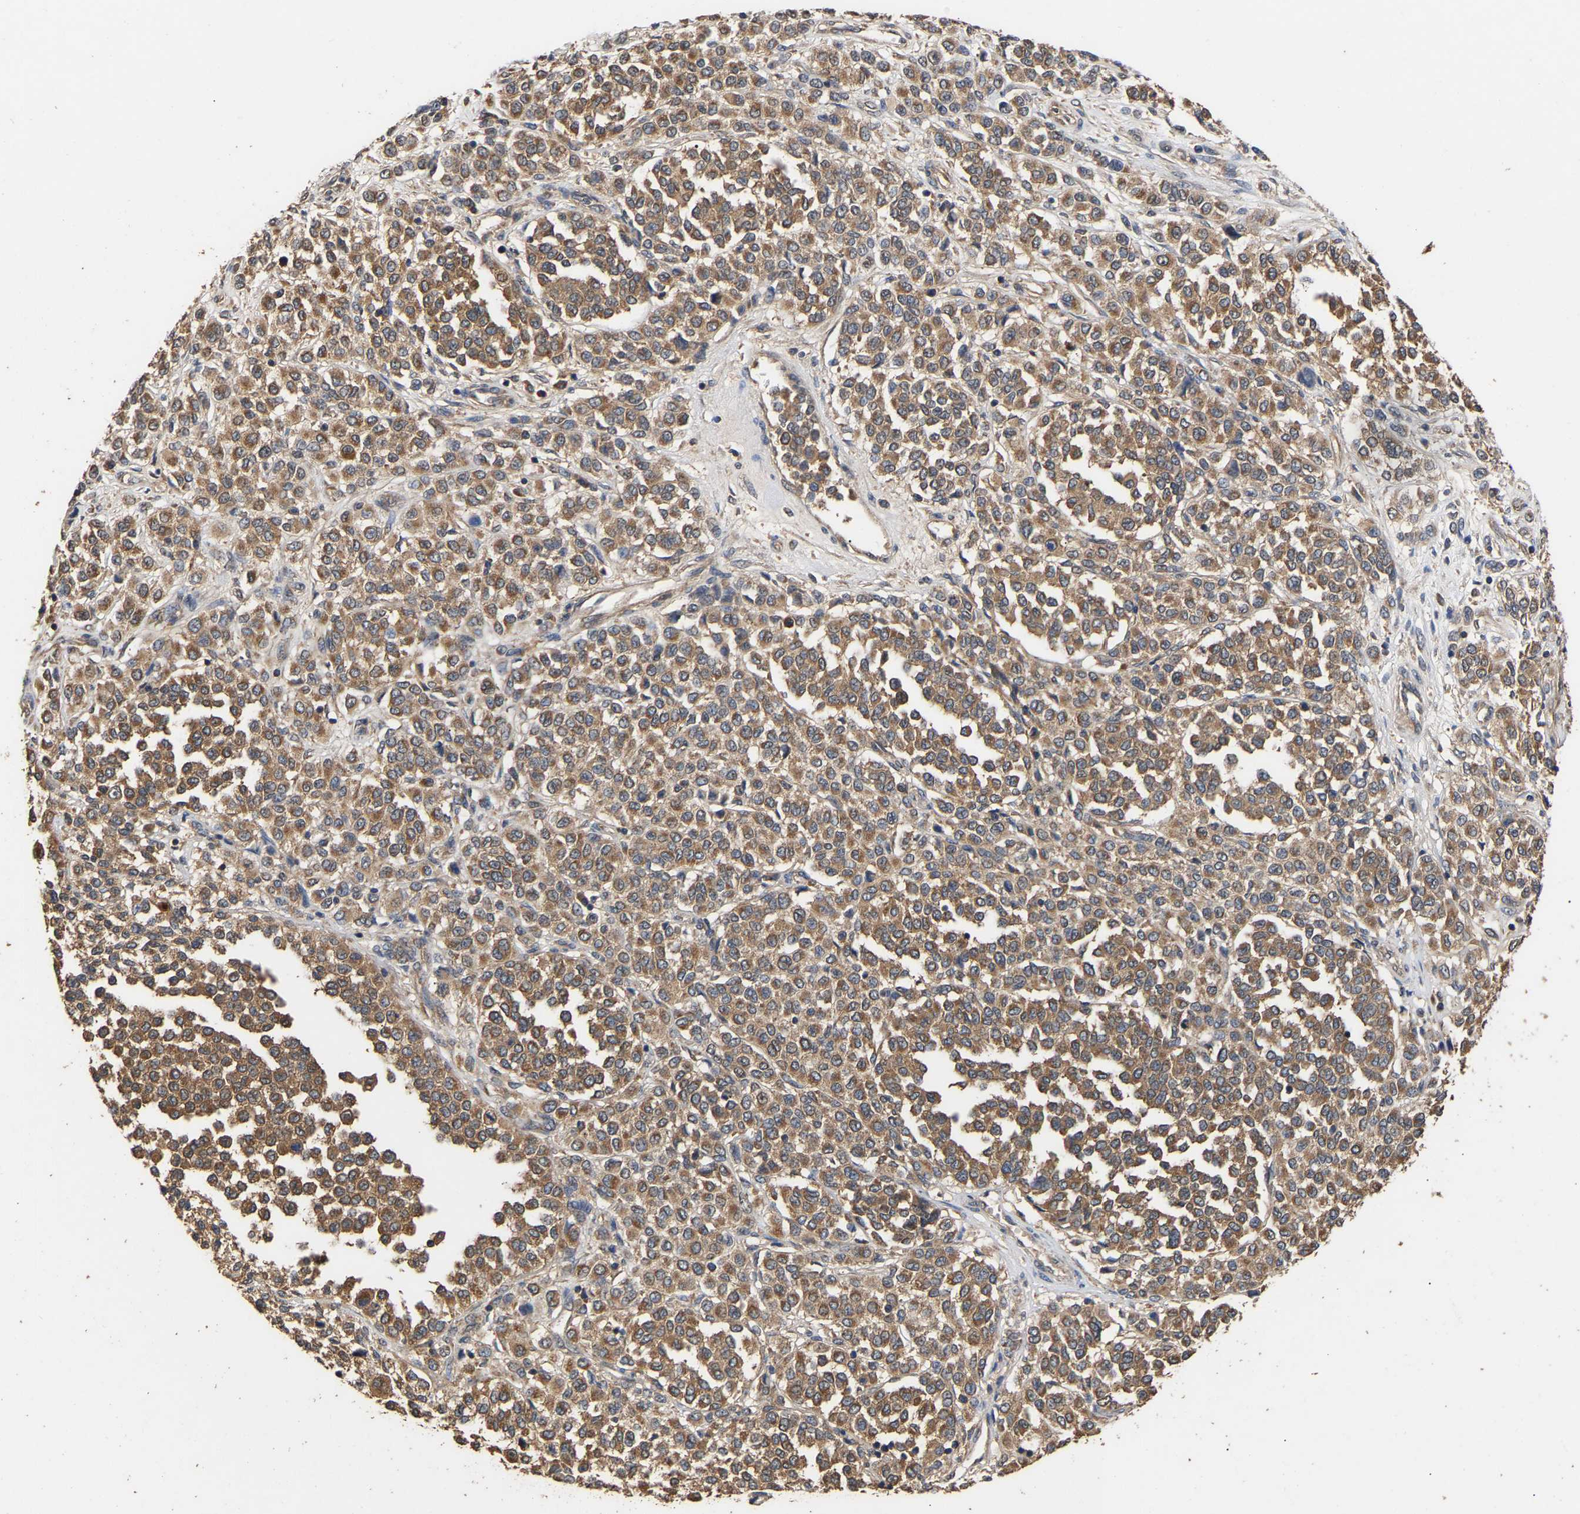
{"staining": {"intensity": "moderate", "quantity": ">75%", "location": "cytoplasmic/membranous"}, "tissue": "melanoma", "cell_type": "Tumor cells", "image_type": "cancer", "snomed": [{"axis": "morphology", "description": "Malignant melanoma, Metastatic site"}, {"axis": "topography", "description": "Pancreas"}], "caption": "Protein expression analysis of human melanoma reveals moderate cytoplasmic/membranous staining in about >75% of tumor cells.", "gene": "ZNF26", "patient": {"sex": "female", "age": 30}}